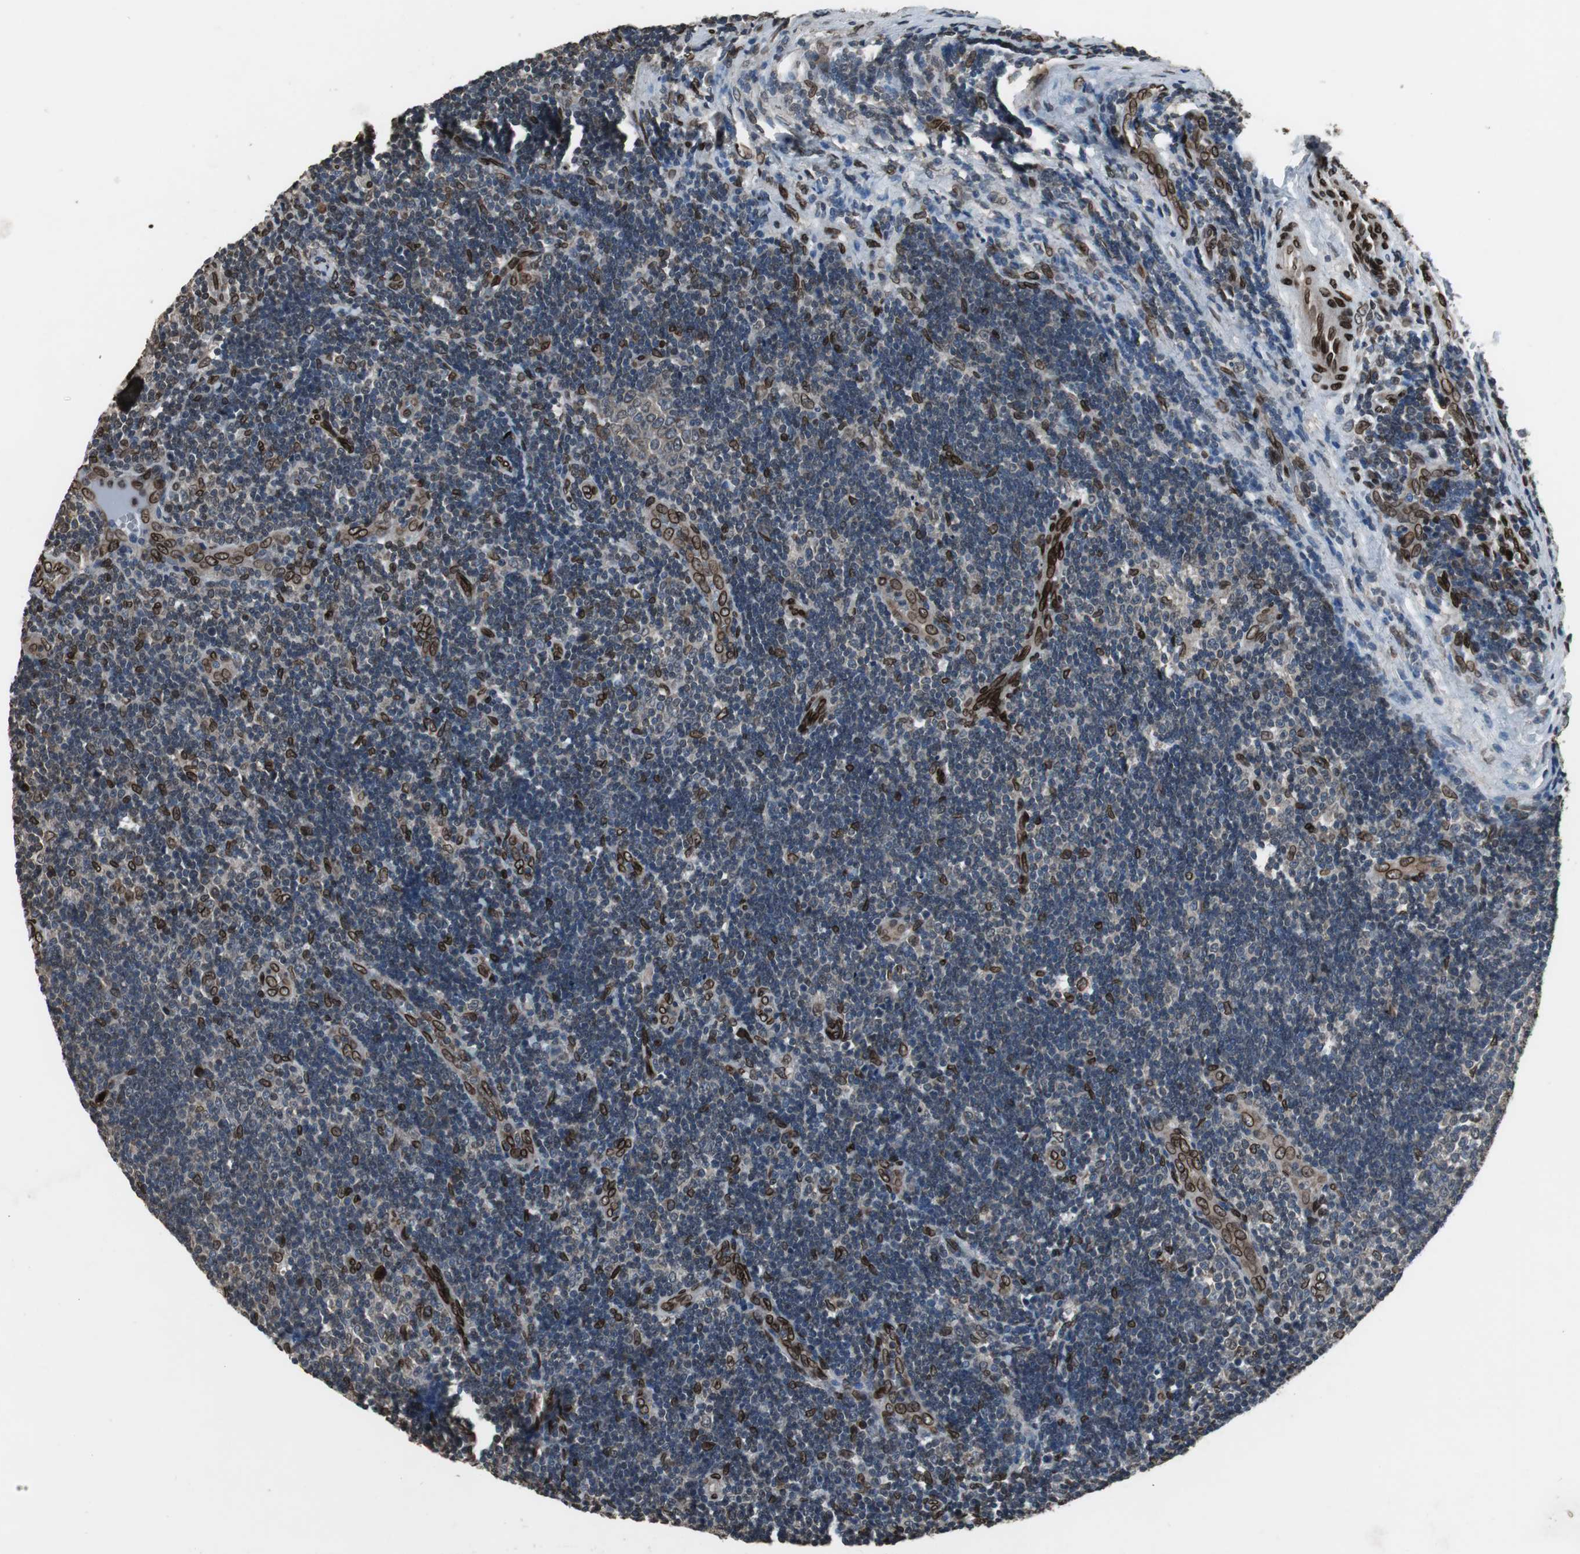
{"staining": {"intensity": "strong", "quantity": "<25%", "location": "cytoplasmic/membranous,nuclear"}, "tissue": "lymph node", "cell_type": "Germinal center cells", "image_type": "normal", "snomed": [{"axis": "morphology", "description": "Normal tissue, NOS"}, {"axis": "topography", "description": "Lymph node"}, {"axis": "topography", "description": "Salivary gland"}], "caption": "Immunohistochemical staining of benign human lymph node exhibits <25% levels of strong cytoplasmic/membranous,nuclear protein expression in about <25% of germinal center cells. (Brightfield microscopy of DAB IHC at high magnification).", "gene": "LMNA", "patient": {"sex": "male", "age": 8}}